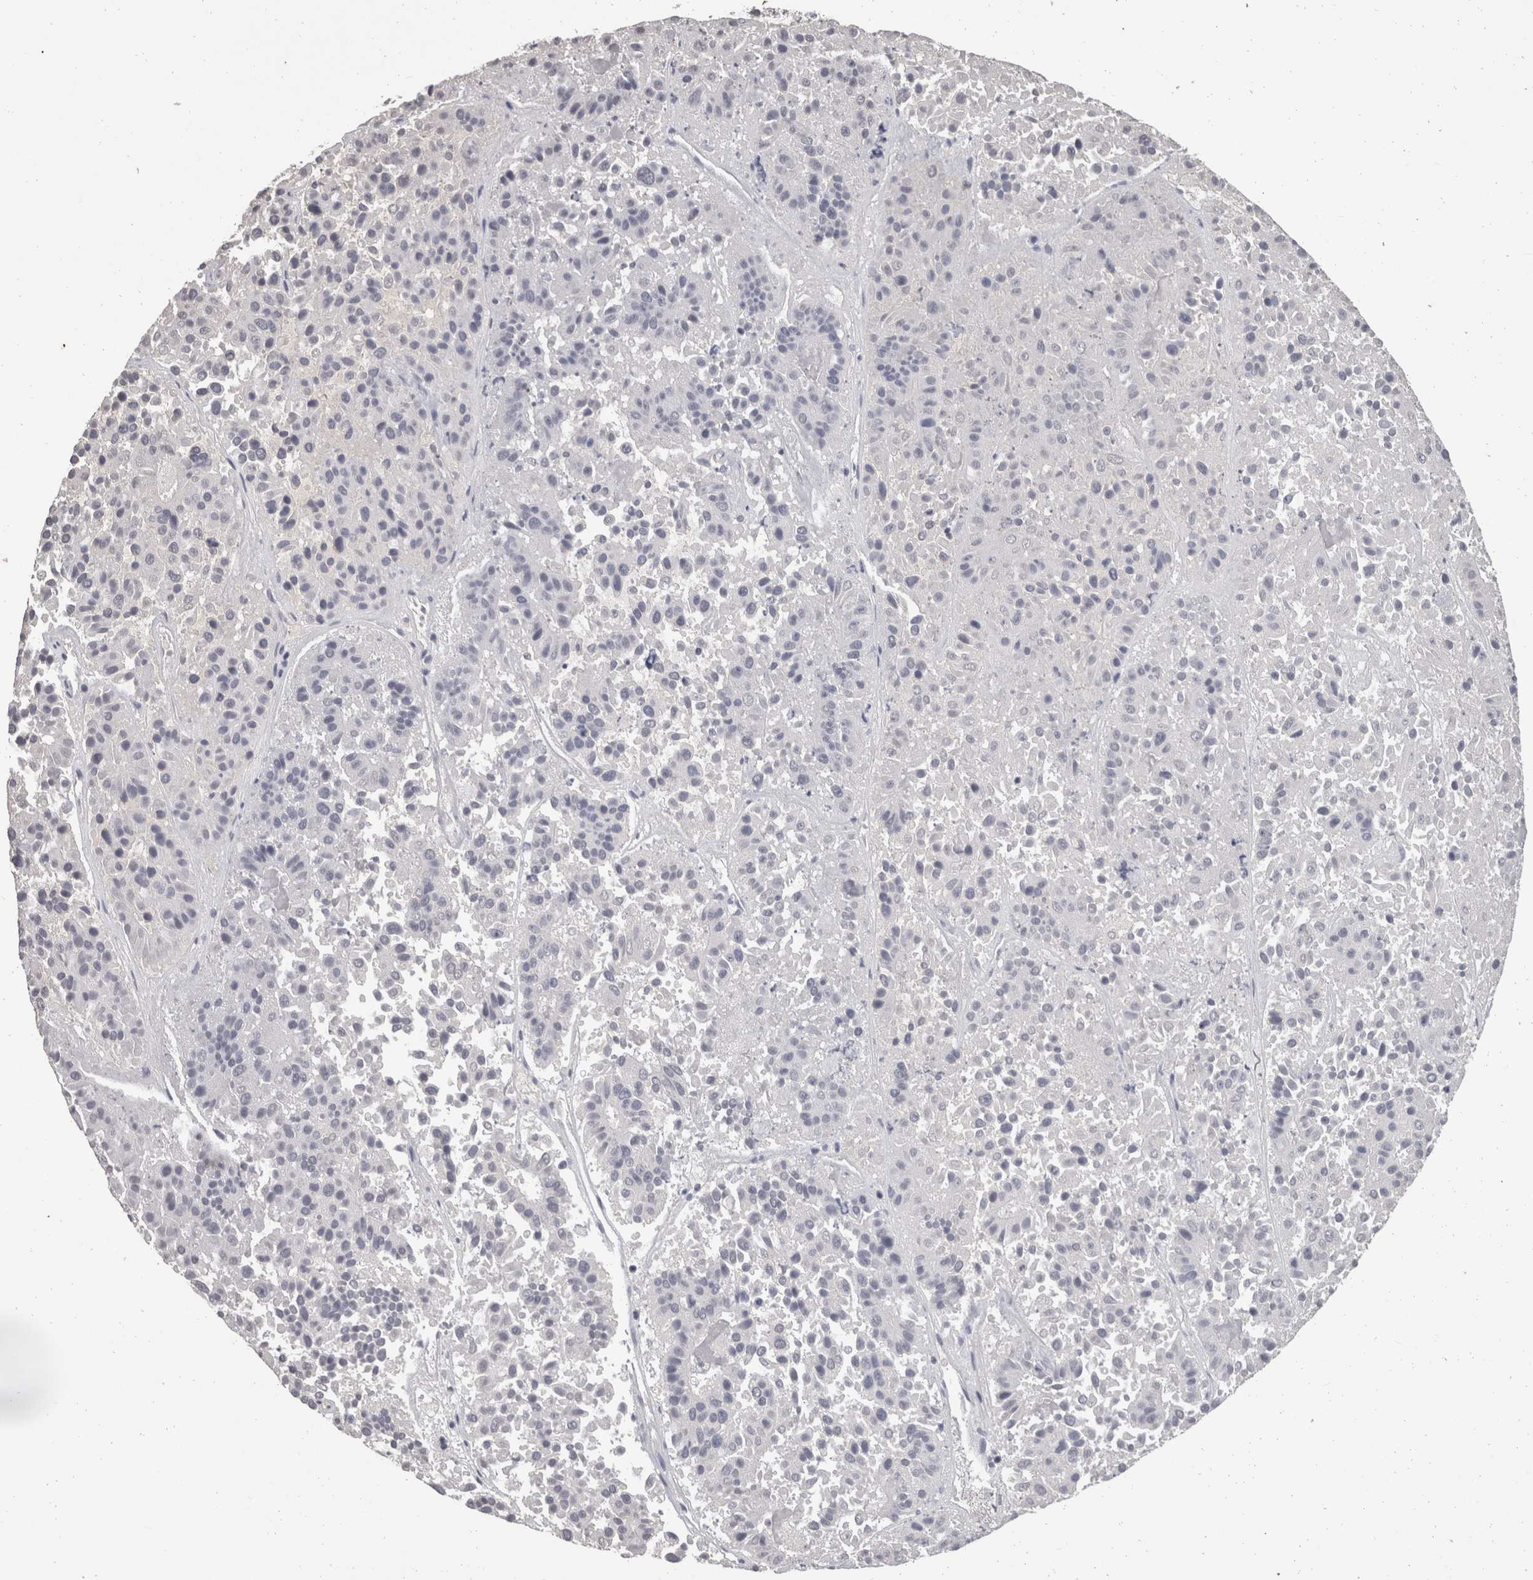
{"staining": {"intensity": "negative", "quantity": "none", "location": "none"}, "tissue": "pancreatic cancer", "cell_type": "Tumor cells", "image_type": "cancer", "snomed": [{"axis": "morphology", "description": "Adenocarcinoma, NOS"}, {"axis": "topography", "description": "Pancreas"}], "caption": "Histopathology image shows no significant protein positivity in tumor cells of adenocarcinoma (pancreatic).", "gene": "DDX17", "patient": {"sex": "male", "age": 50}}